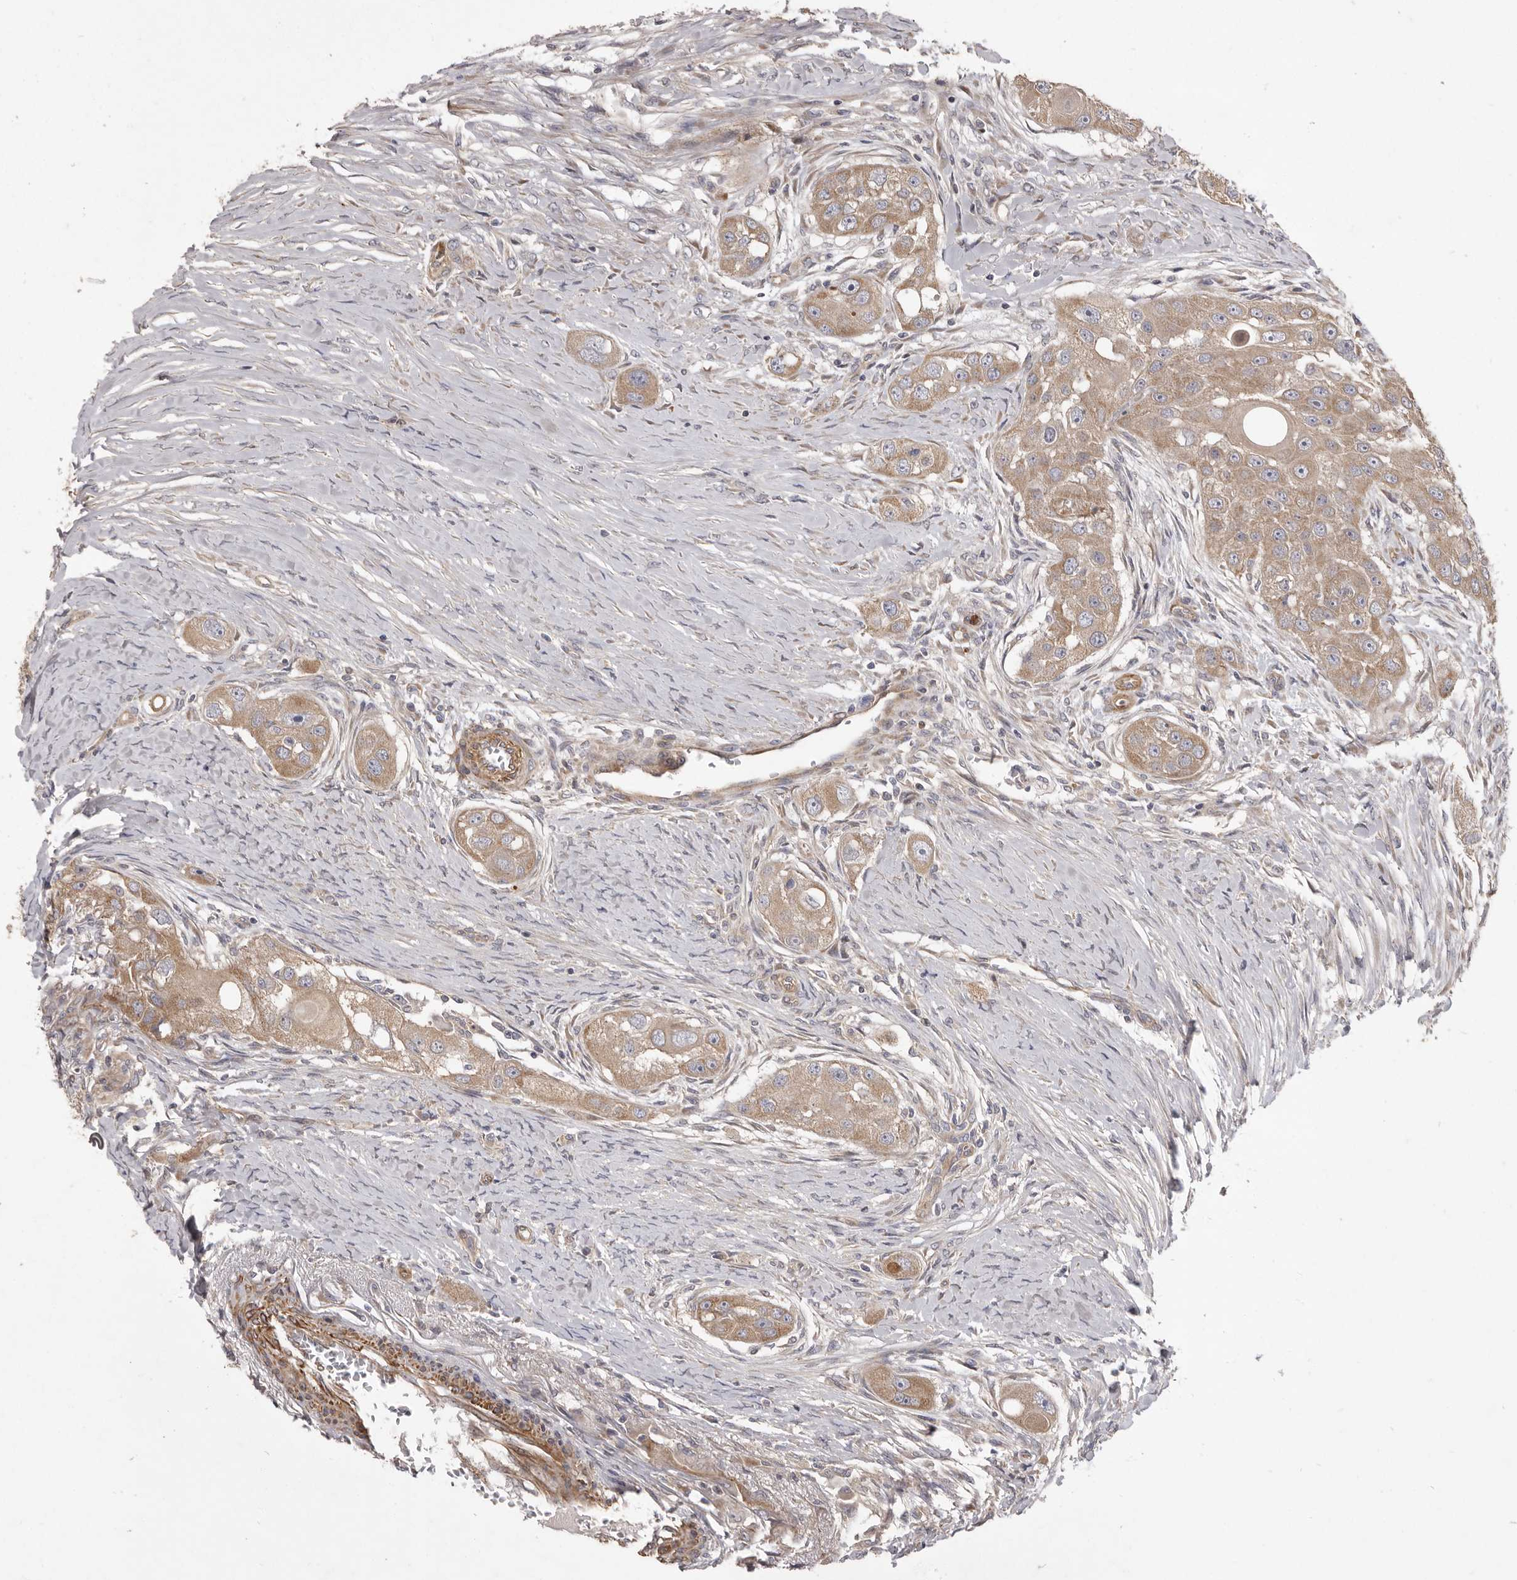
{"staining": {"intensity": "weak", "quantity": ">75%", "location": "cytoplasmic/membranous"}, "tissue": "head and neck cancer", "cell_type": "Tumor cells", "image_type": "cancer", "snomed": [{"axis": "morphology", "description": "Normal tissue, NOS"}, {"axis": "morphology", "description": "Squamous cell carcinoma, NOS"}, {"axis": "topography", "description": "Skeletal muscle"}, {"axis": "topography", "description": "Head-Neck"}], "caption": "This histopathology image demonstrates immunohistochemistry staining of human head and neck cancer, with low weak cytoplasmic/membranous staining in approximately >75% of tumor cells.", "gene": "VPS45", "patient": {"sex": "male", "age": 51}}